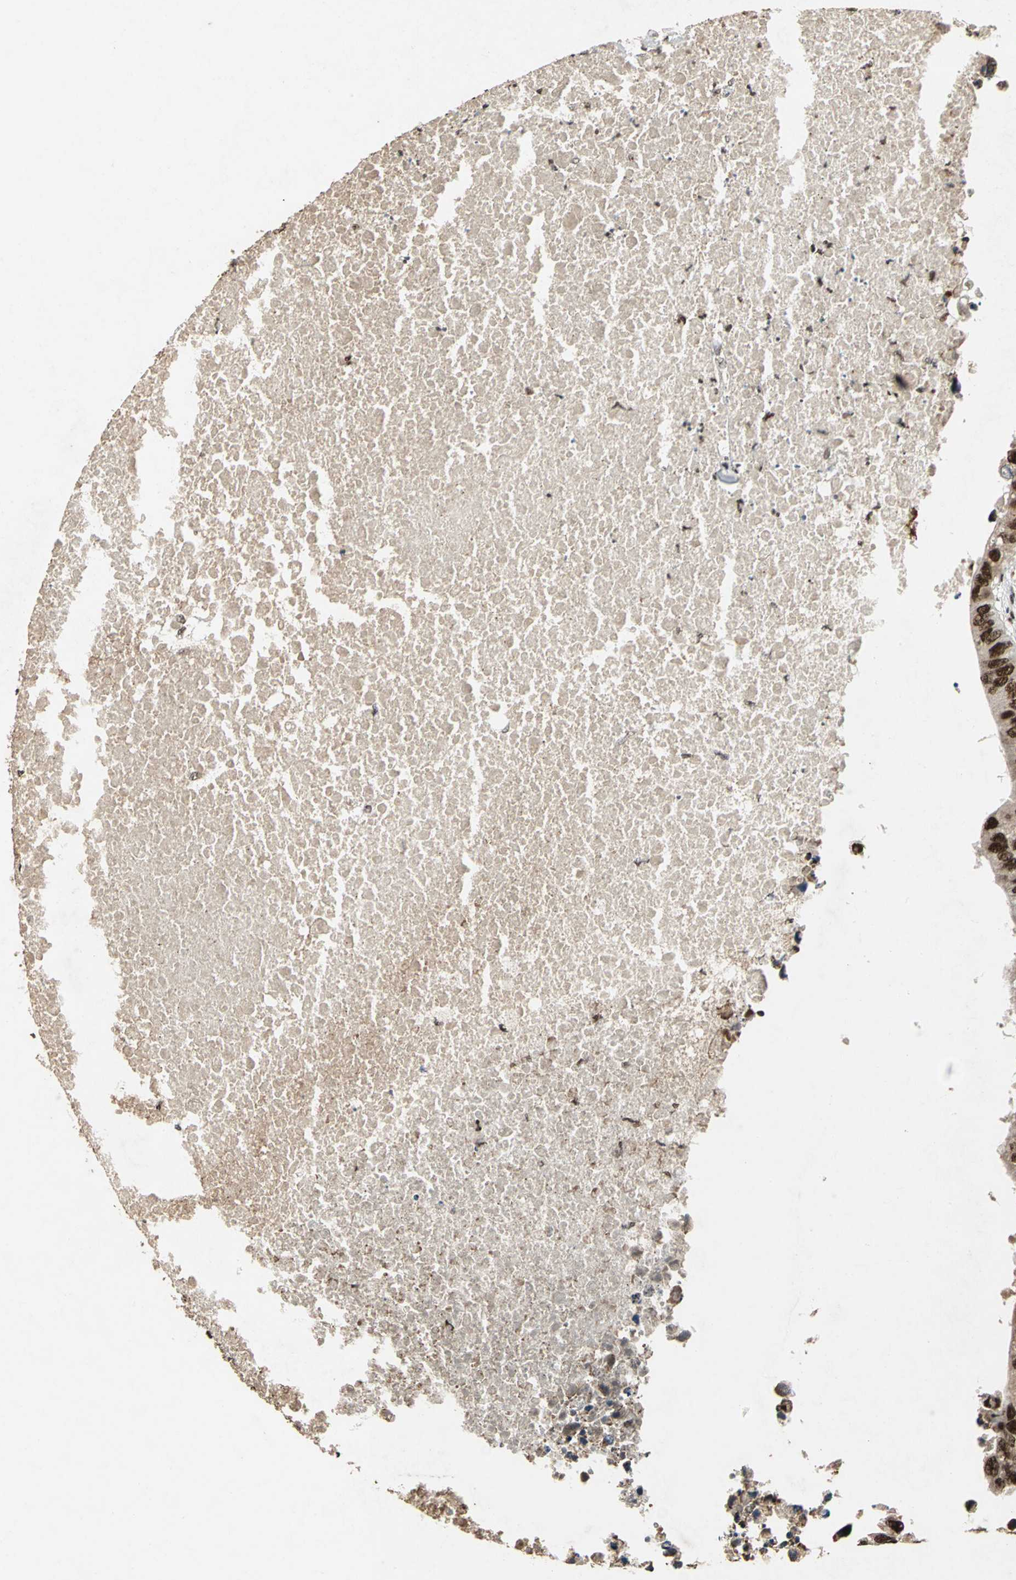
{"staining": {"intensity": "strong", "quantity": ">75%", "location": "nuclear"}, "tissue": "colorectal cancer", "cell_type": "Tumor cells", "image_type": "cancer", "snomed": [{"axis": "morphology", "description": "Adenocarcinoma, NOS"}, {"axis": "topography", "description": "Colon"}], "caption": "The immunohistochemical stain labels strong nuclear staining in tumor cells of colorectal cancer (adenocarcinoma) tissue.", "gene": "MTA2", "patient": {"sex": "male", "age": 71}}